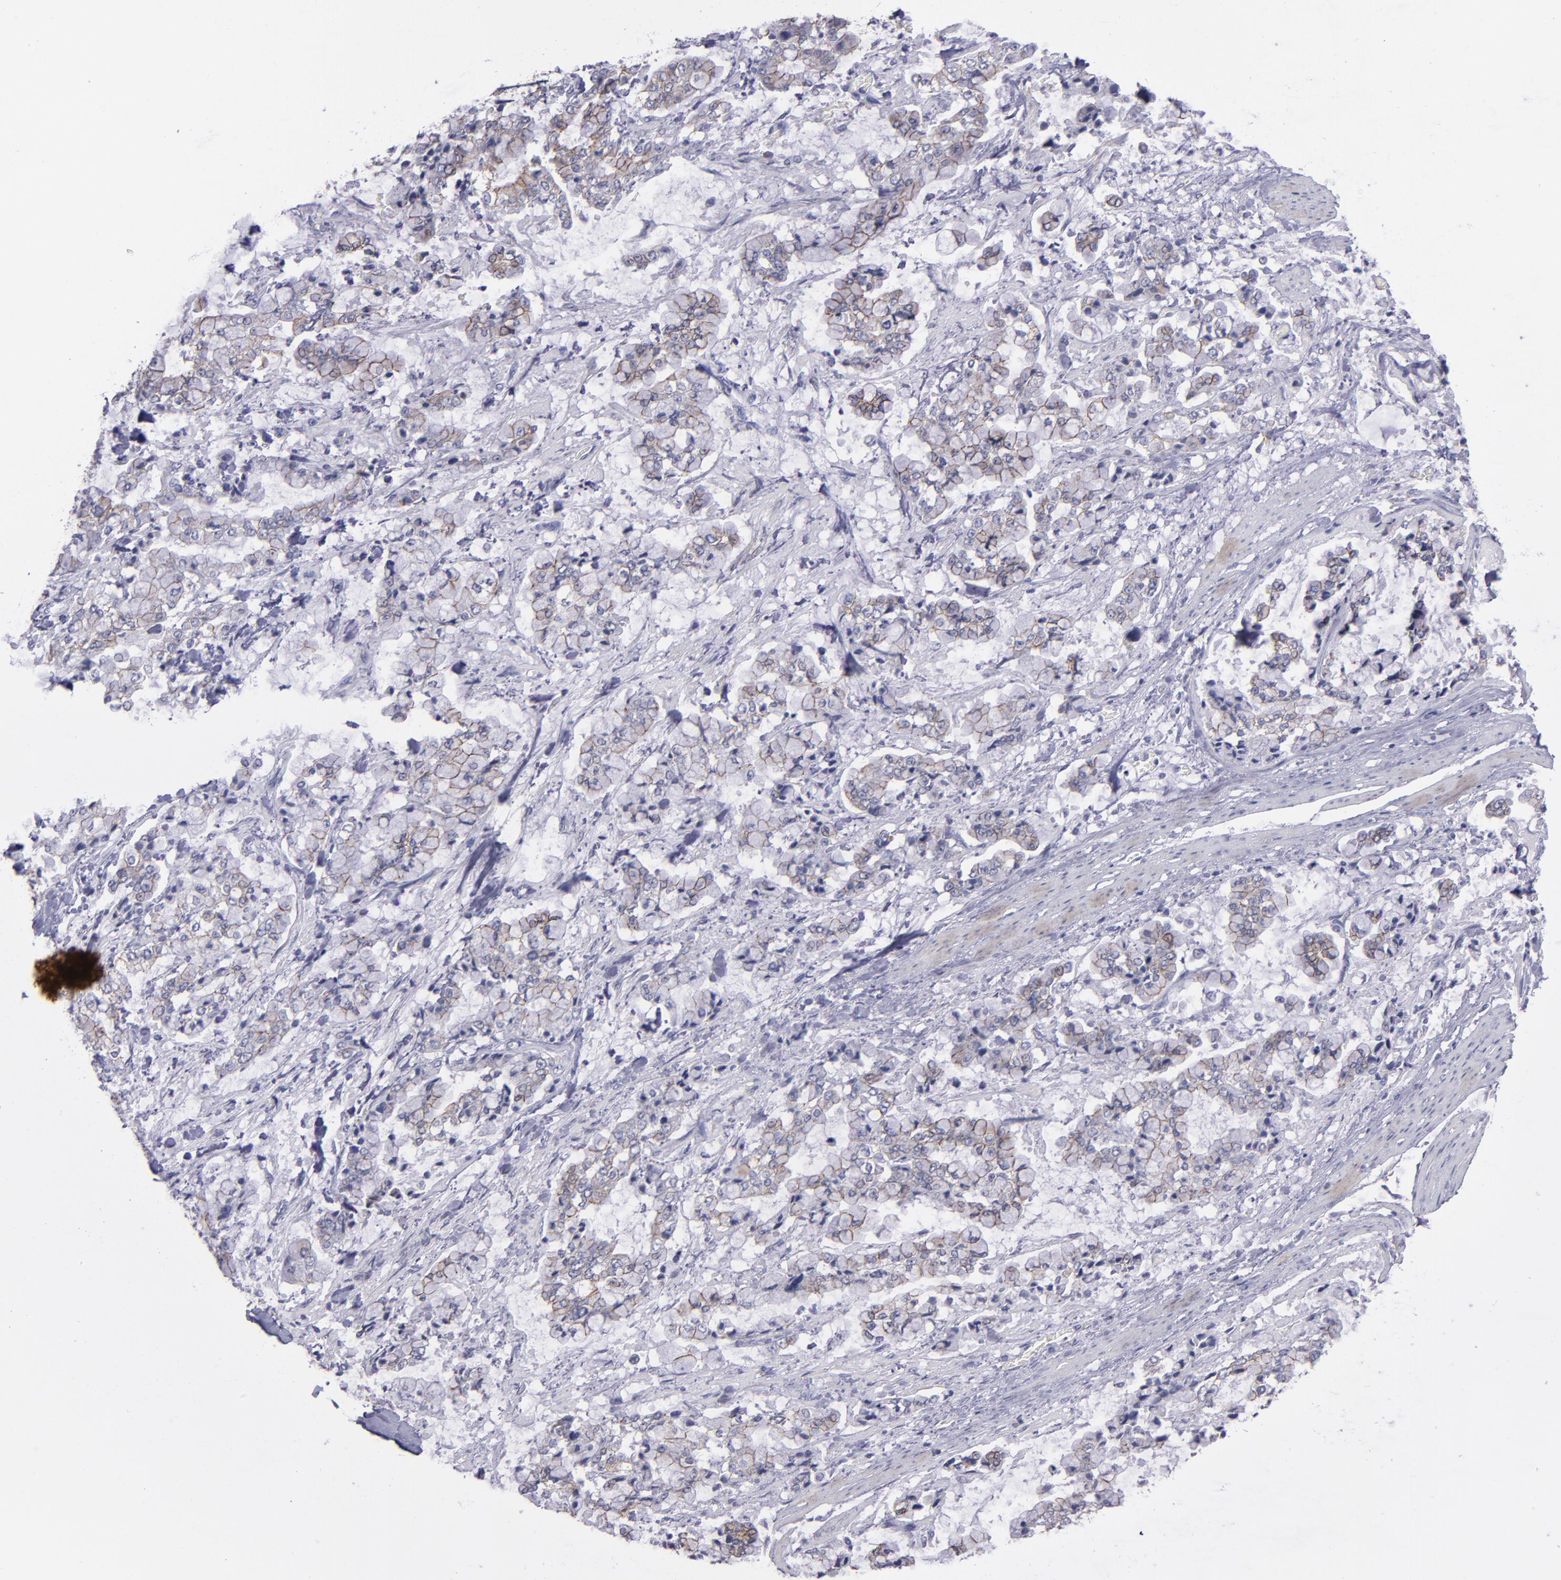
{"staining": {"intensity": "weak", "quantity": ">75%", "location": "cytoplasmic/membranous"}, "tissue": "stomach cancer", "cell_type": "Tumor cells", "image_type": "cancer", "snomed": [{"axis": "morphology", "description": "Normal tissue, NOS"}, {"axis": "morphology", "description": "Adenocarcinoma, NOS"}, {"axis": "topography", "description": "Stomach, upper"}, {"axis": "topography", "description": "Stomach"}], "caption": "Immunohistochemical staining of human adenocarcinoma (stomach) demonstrates weak cytoplasmic/membranous protein staining in about >75% of tumor cells.", "gene": "CDH3", "patient": {"sex": "male", "age": 76}}